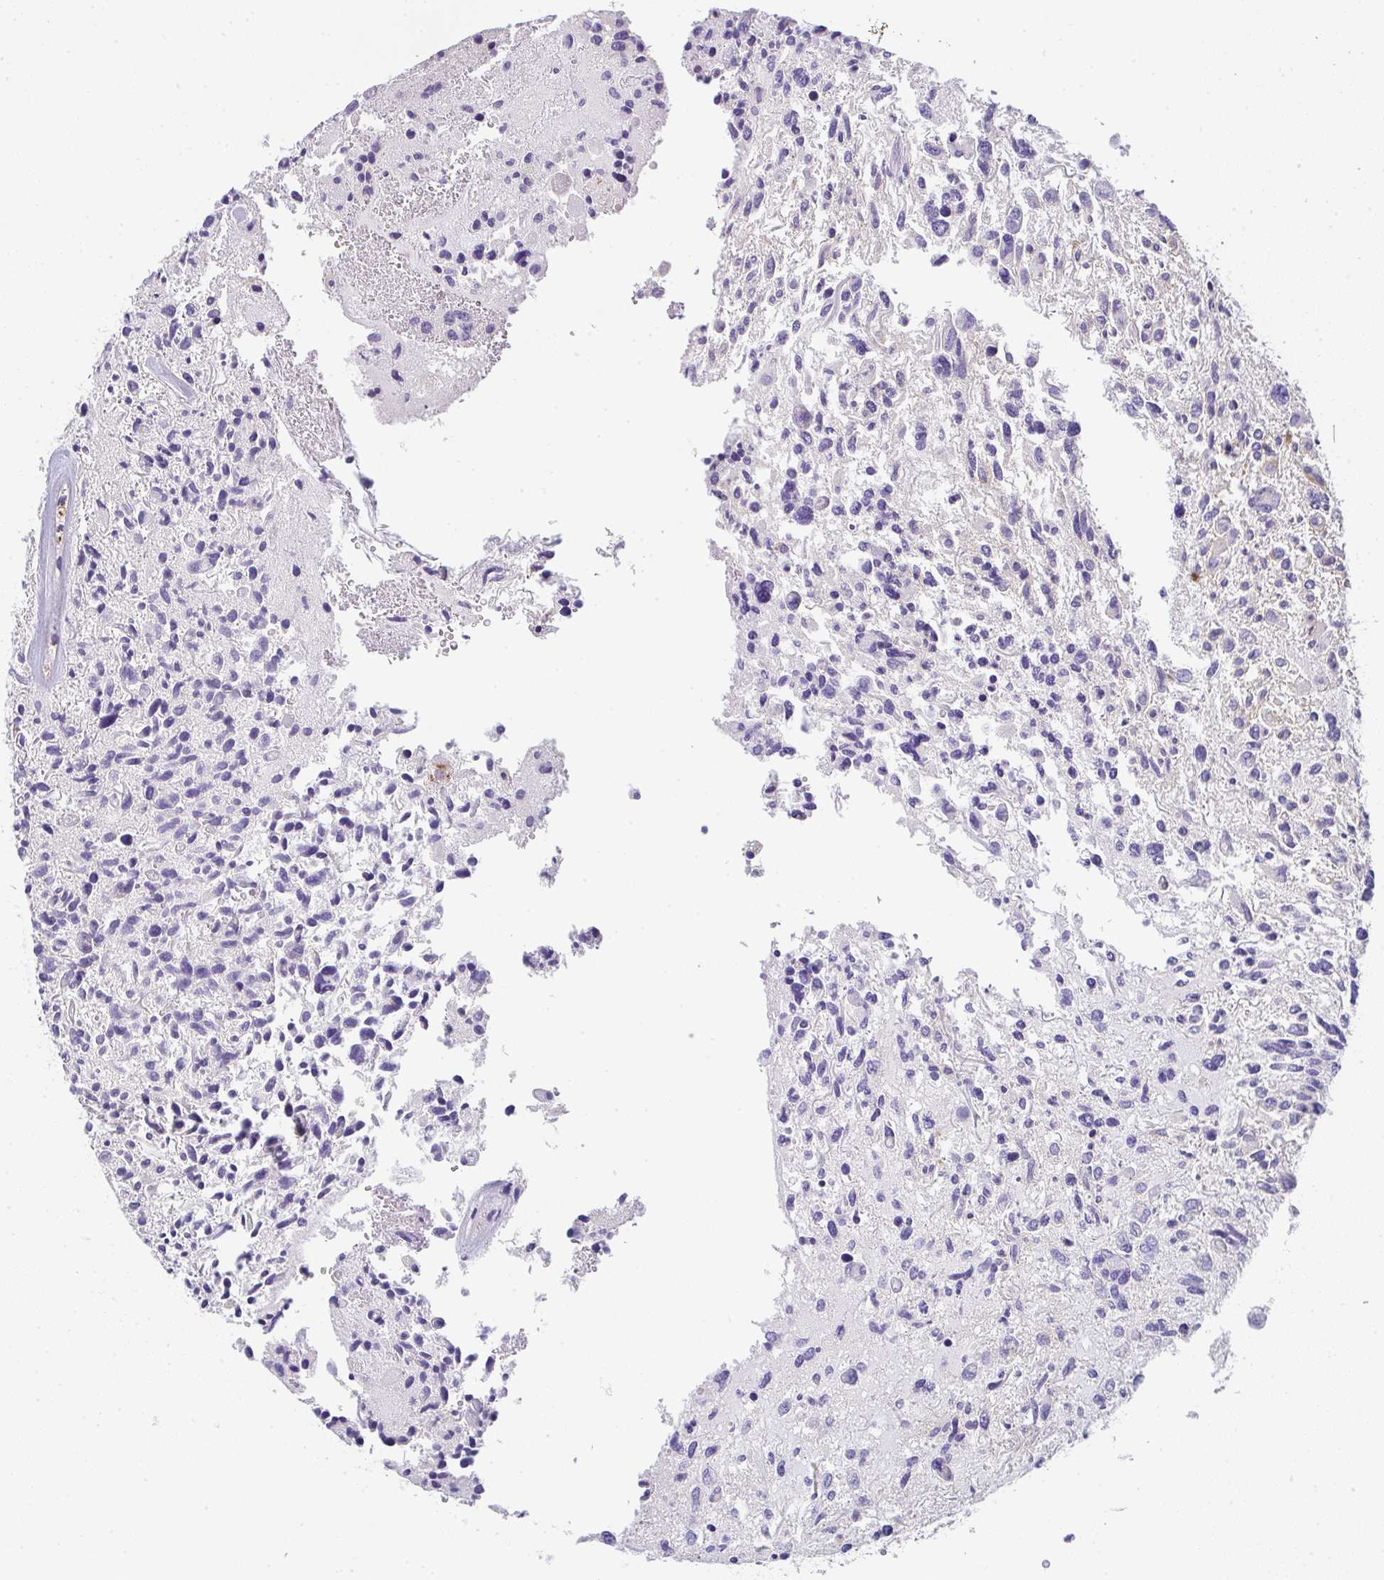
{"staining": {"intensity": "negative", "quantity": "none", "location": "none"}, "tissue": "glioma", "cell_type": "Tumor cells", "image_type": "cancer", "snomed": [{"axis": "morphology", "description": "Glioma, malignant, High grade"}, {"axis": "topography", "description": "Brain"}], "caption": "The histopathology image exhibits no staining of tumor cells in high-grade glioma (malignant).", "gene": "TSPAN31", "patient": {"sex": "female", "age": 11}}